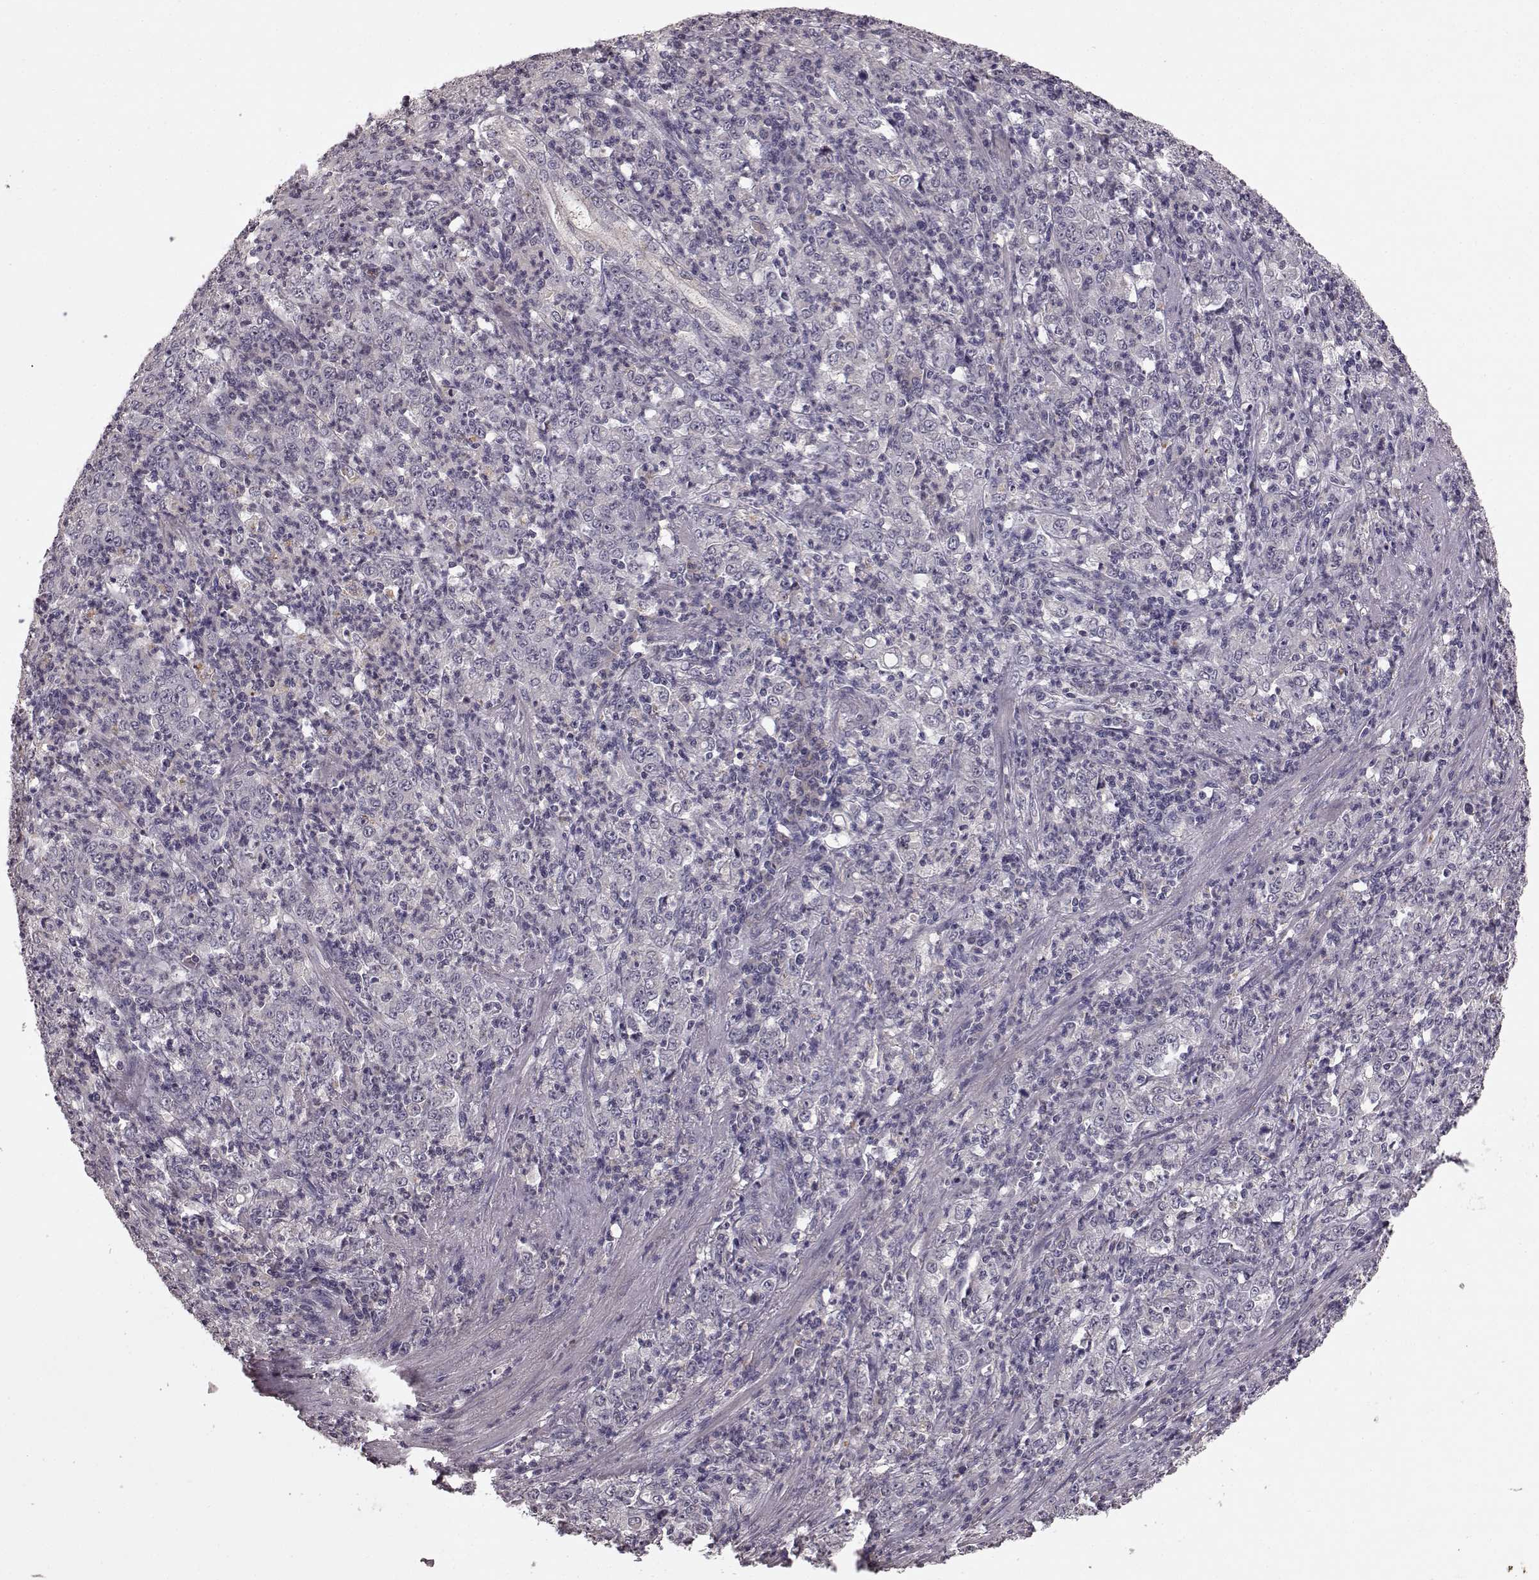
{"staining": {"intensity": "negative", "quantity": "none", "location": "none"}, "tissue": "stomach cancer", "cell_type": "Tumor cells", "image_type": "cancer", "snomed": [{"axis": "morphology", "description": "Adenocarcinoma, NOS"}, {"axis": "topography", "description": "Stomach, lower"}], "caption": "High power microscopy micrograph of an IHC image of stomach cancer, revealing no significant staining in tumor cells.", "gene": "SLC22A18", "patient": {"sex": "female", "age": 71}}